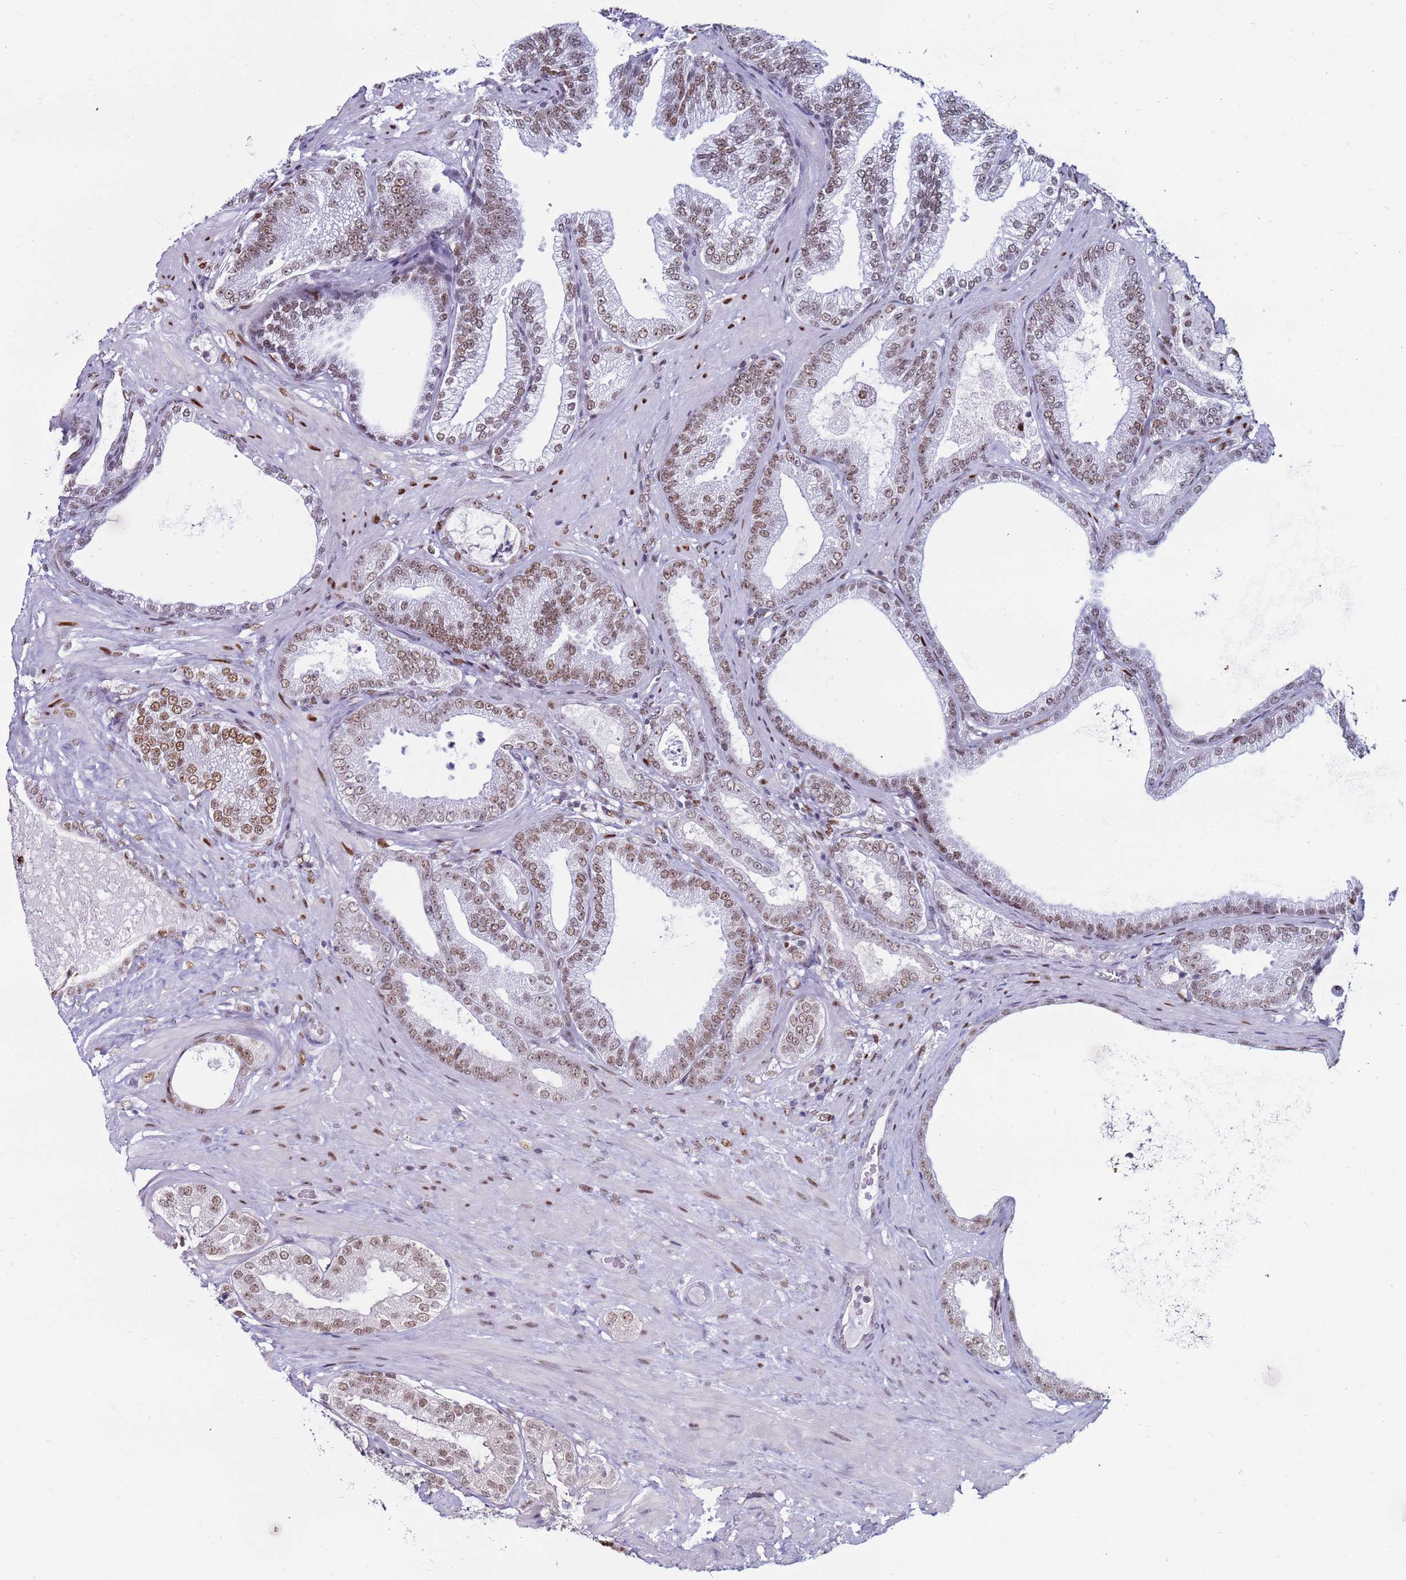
{"staining": {"intensity": "moderate", "quantity": ">75%", "location": "nuclear"}, "tissue": "prostate cancer", "cell_type": "Tumor cells", "image_type": "cancer", "snomed": [{"axis": "morphology", "description": "Adenocarcinoma, Low grade"}, {"axis": "topography", "description": "Prostate"}], "caption": "Brown immunohistochemical staining in prostate cancer reveals moderate nuclear staining in about >75% of tumor cells. (Brightfield microscopy of DAB IHC at high magnification).", "gene": "KPNA4", "patient": {"sex": "male", "age": 63}}